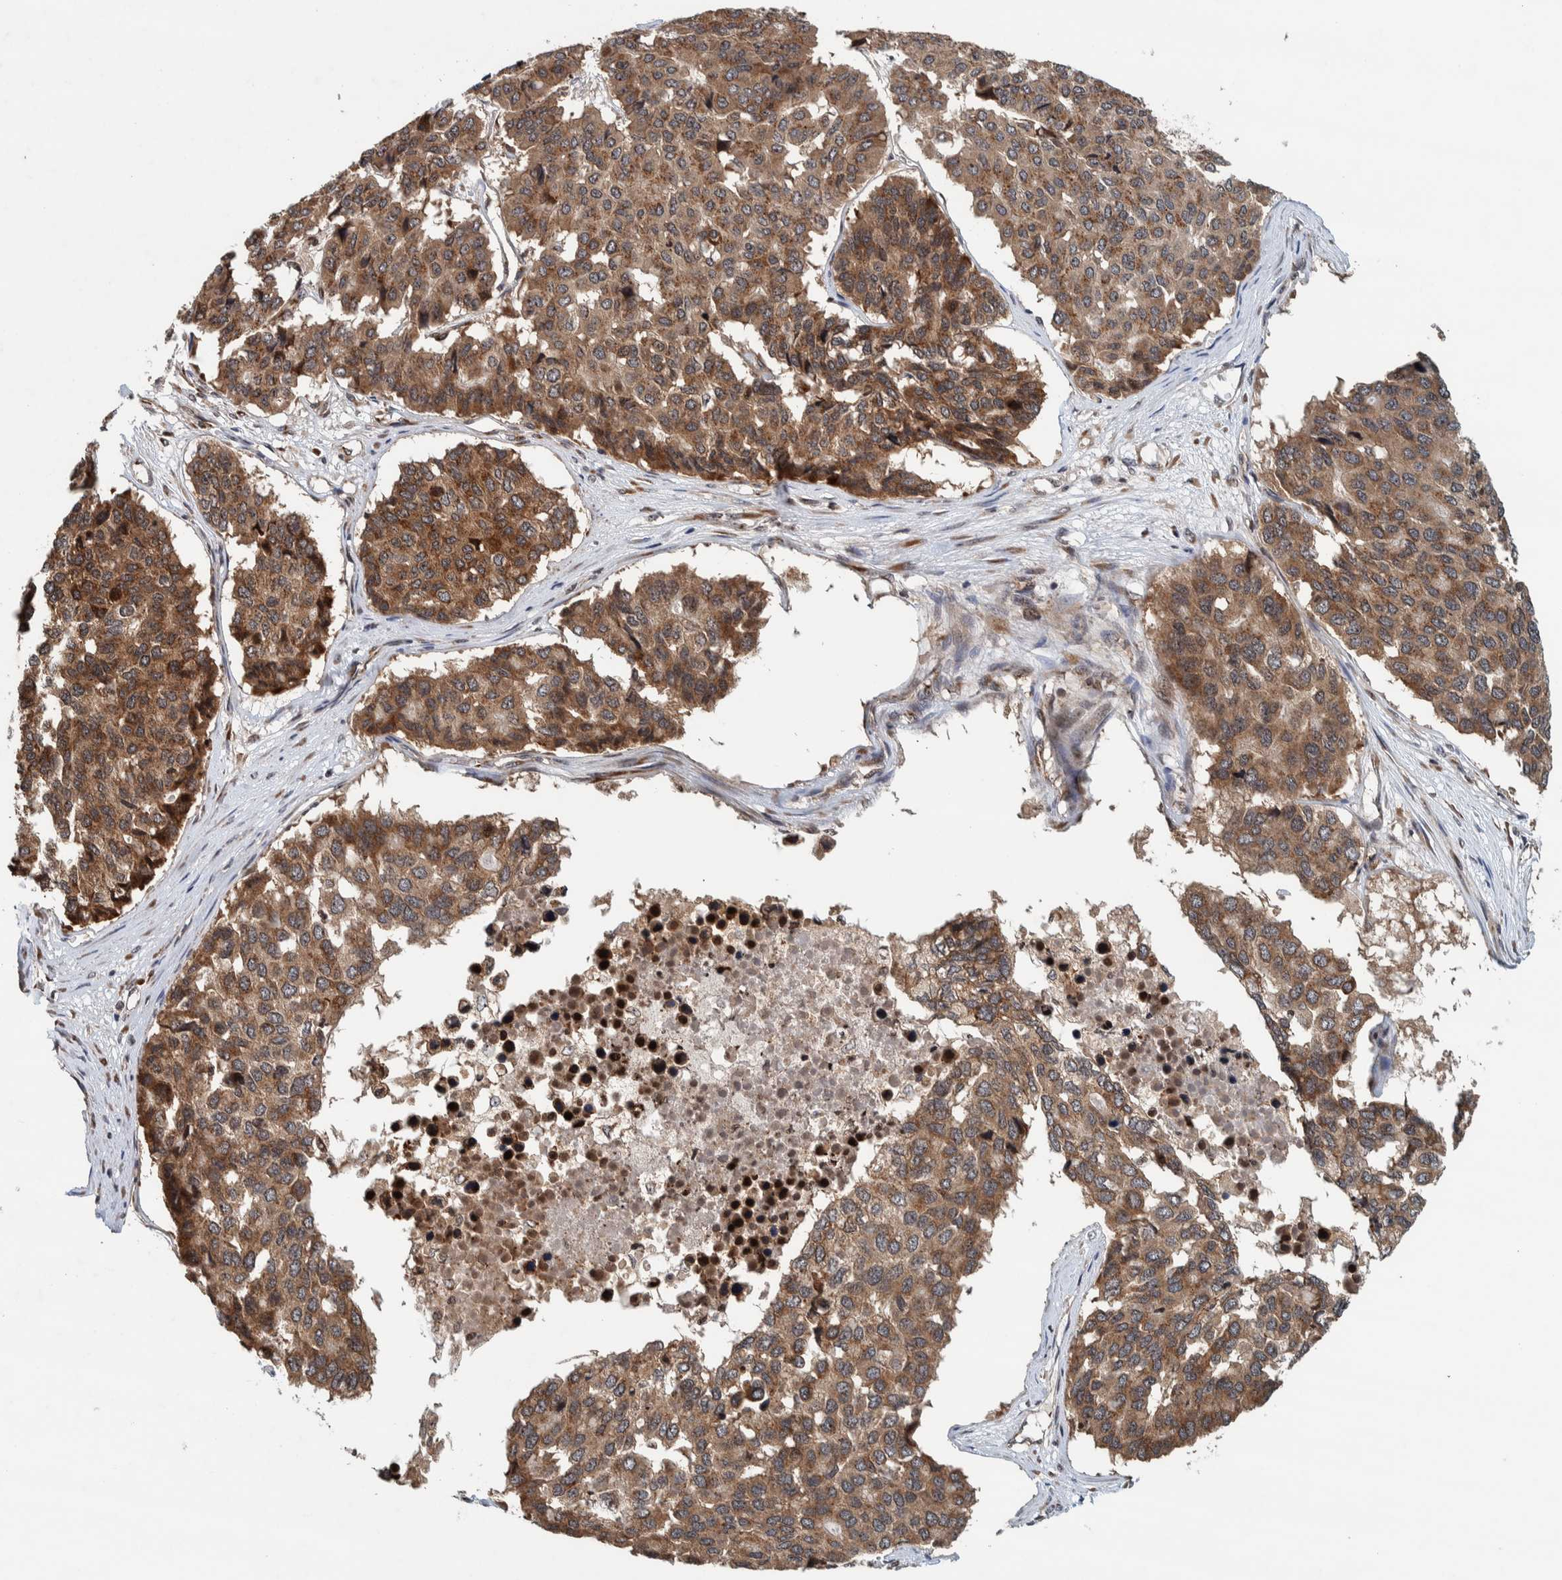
{"staining": {"intensity": "moderate", "quantity": ">75%", "location": "cytoplasmic/membranous"}, "tissue": "pancreatic cancer", "cell_type": "Tumor cells", "image_type": "cancer", "snomed": [{"axis": "morphology", "description": "Adenocarcinoma, NOS"}, {"axis": "topography", "description": "Pancreas"}], "caption": "Tumor cells exhibit medium levels of moderate cytoplasmic/membranous positivity in about >75% of cells in human pancreatic cancer (adenocarcinoma).", "gene": "CCDC182", "patient": {"sex": "male", "age": 50}}